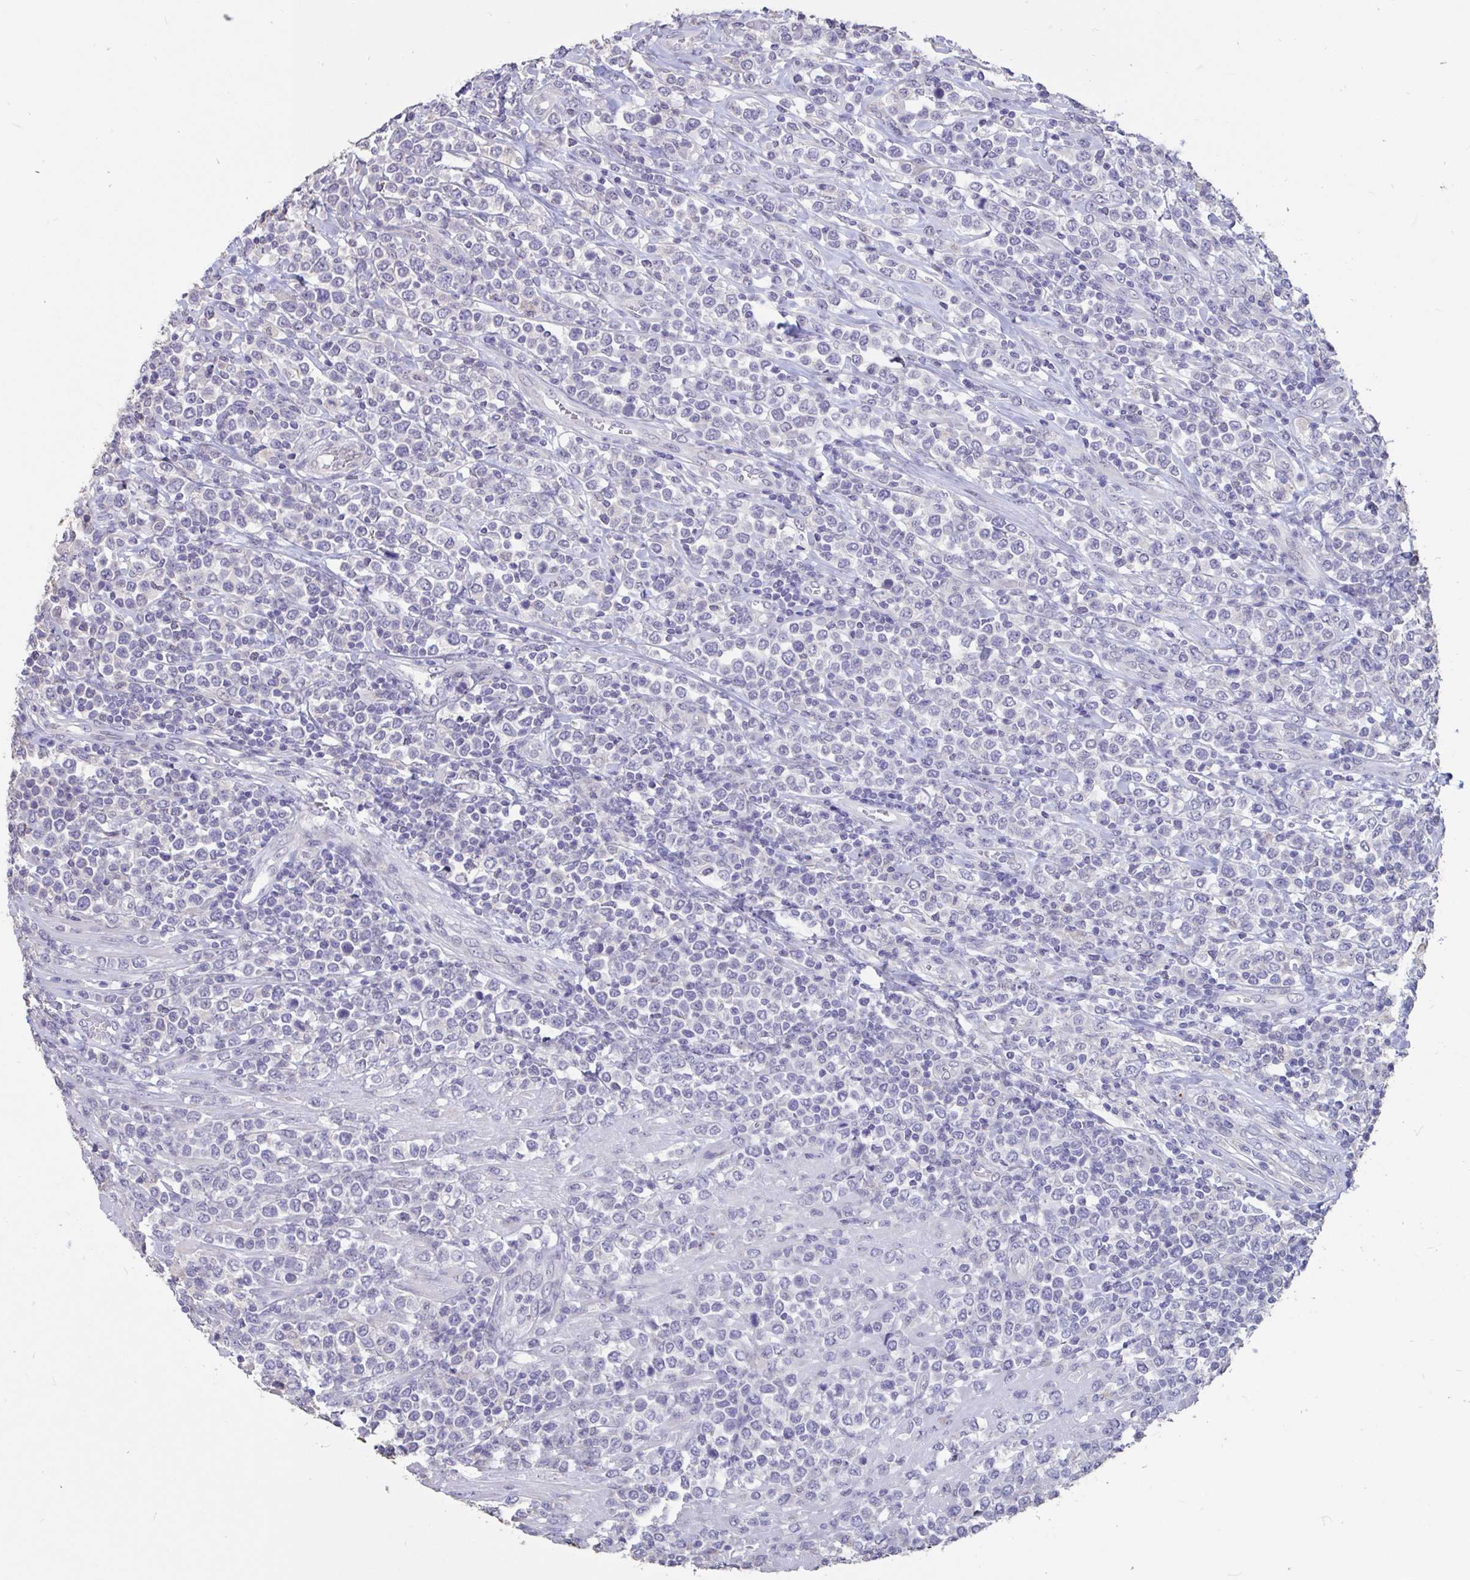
{"staining": {"intensity": "negative", "quantity": "none", "location": "none"}, "tissue": "lymphoma", "cell_type": "Tumor cells", "image_type": "cancer", "snomed": [{"axis": "morphology", "description": "Malignant lymphoma, non-Hodgkin's type, High grade"}, {"axis": "topography", "description": "Soft tissue"}], "caption": "This is an IHC photomicrograph of human high-grade malignant lymphoma, non-Hodgkin's type. There is no staining in tumor cells.", "gene": "DDX39A", "patient": {"sex": "female", "age": 56}}